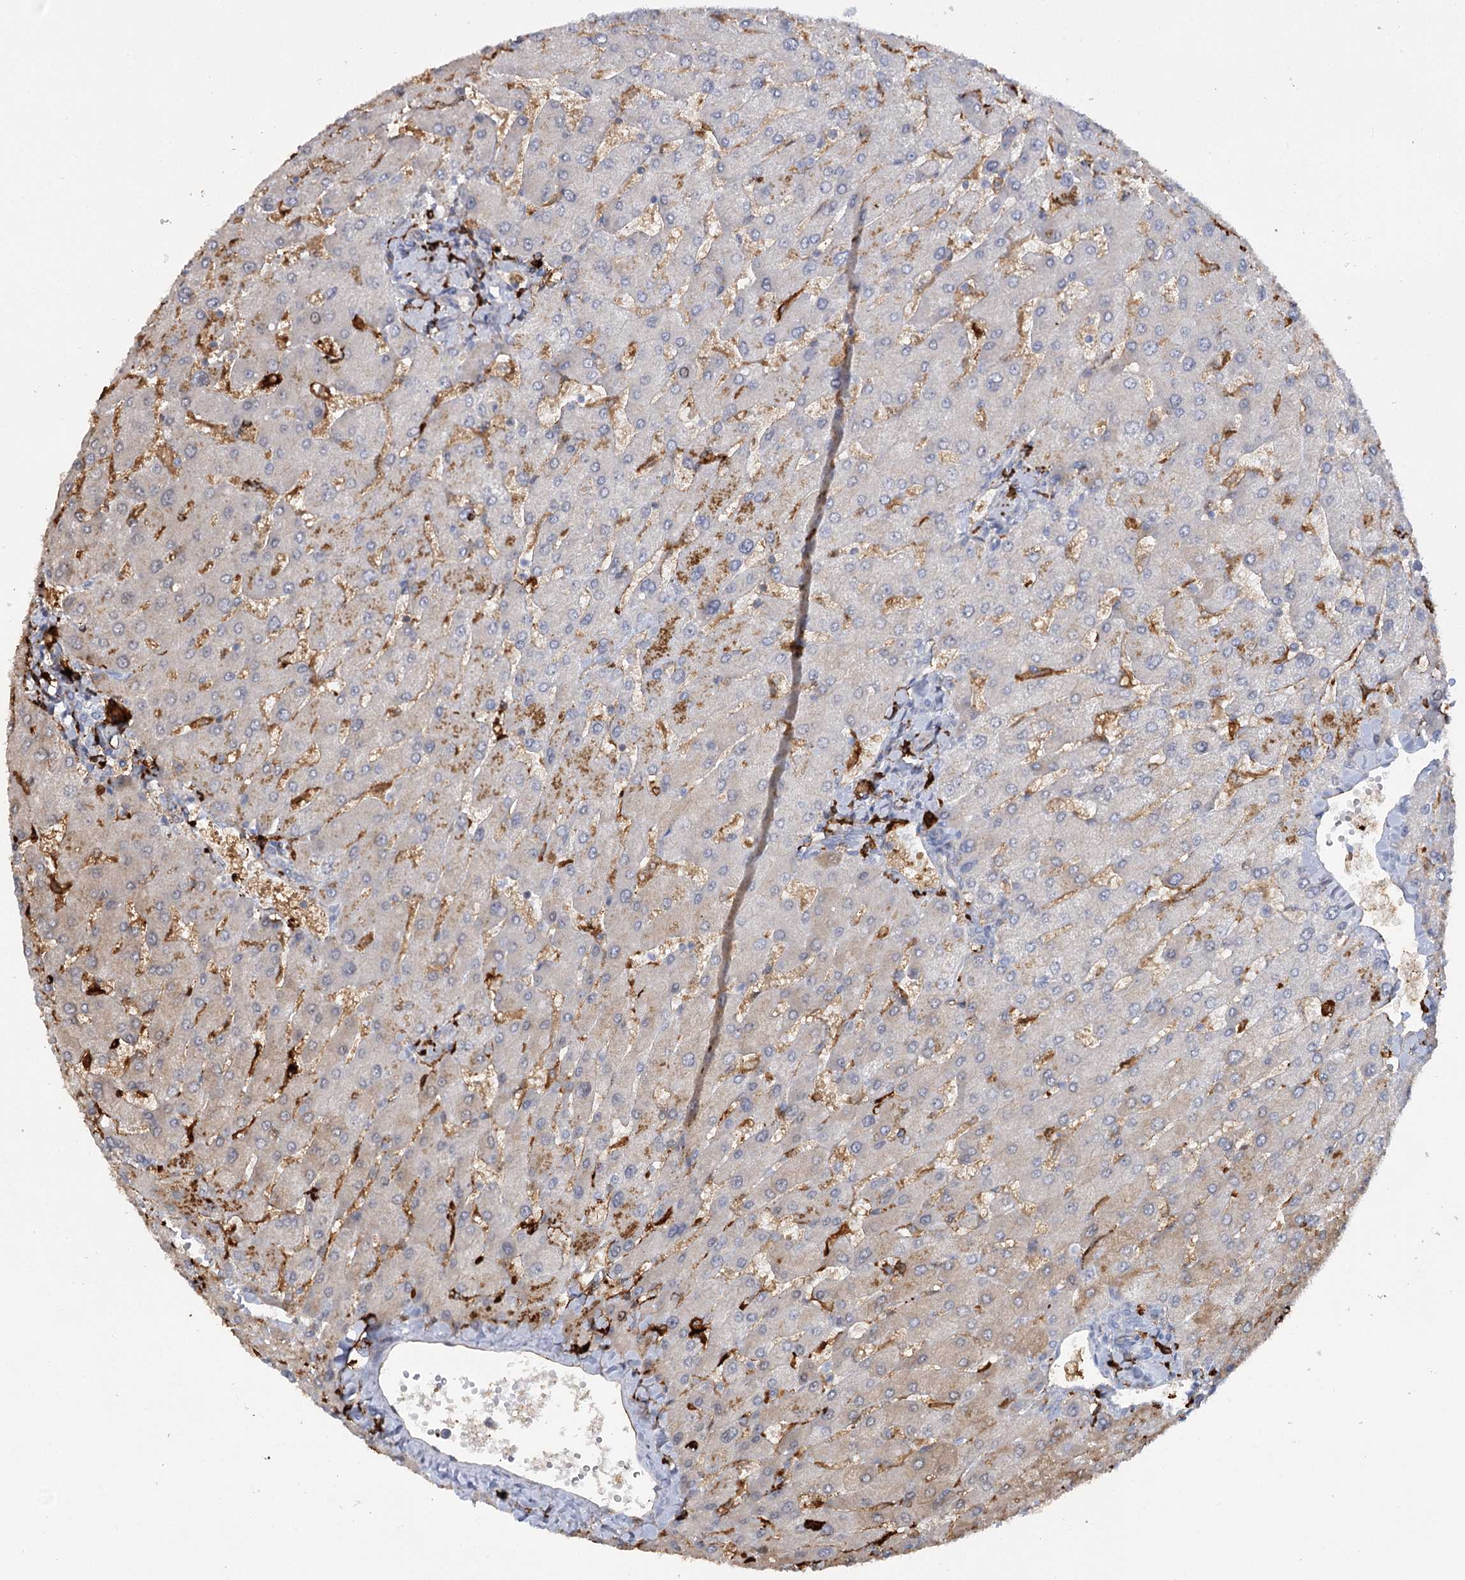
{"staining": {"intensity": "negative", "quantity": "none", "location": "none"}, "tissue": "liver", "cell_type": "Cholangiocytes", "image_type": "normal", "snomed": [{"axis": "morphology", "description": "Normal tissue, NOS"}, {"axis": "topography", "description": "Liver"}], "caption": "DAB immunohistochemical staining of normal human liver reveals no significant expression in cholangiocytes.", "gene": "PIWIL4", "patient": {"sex": "male", "age": 55}}